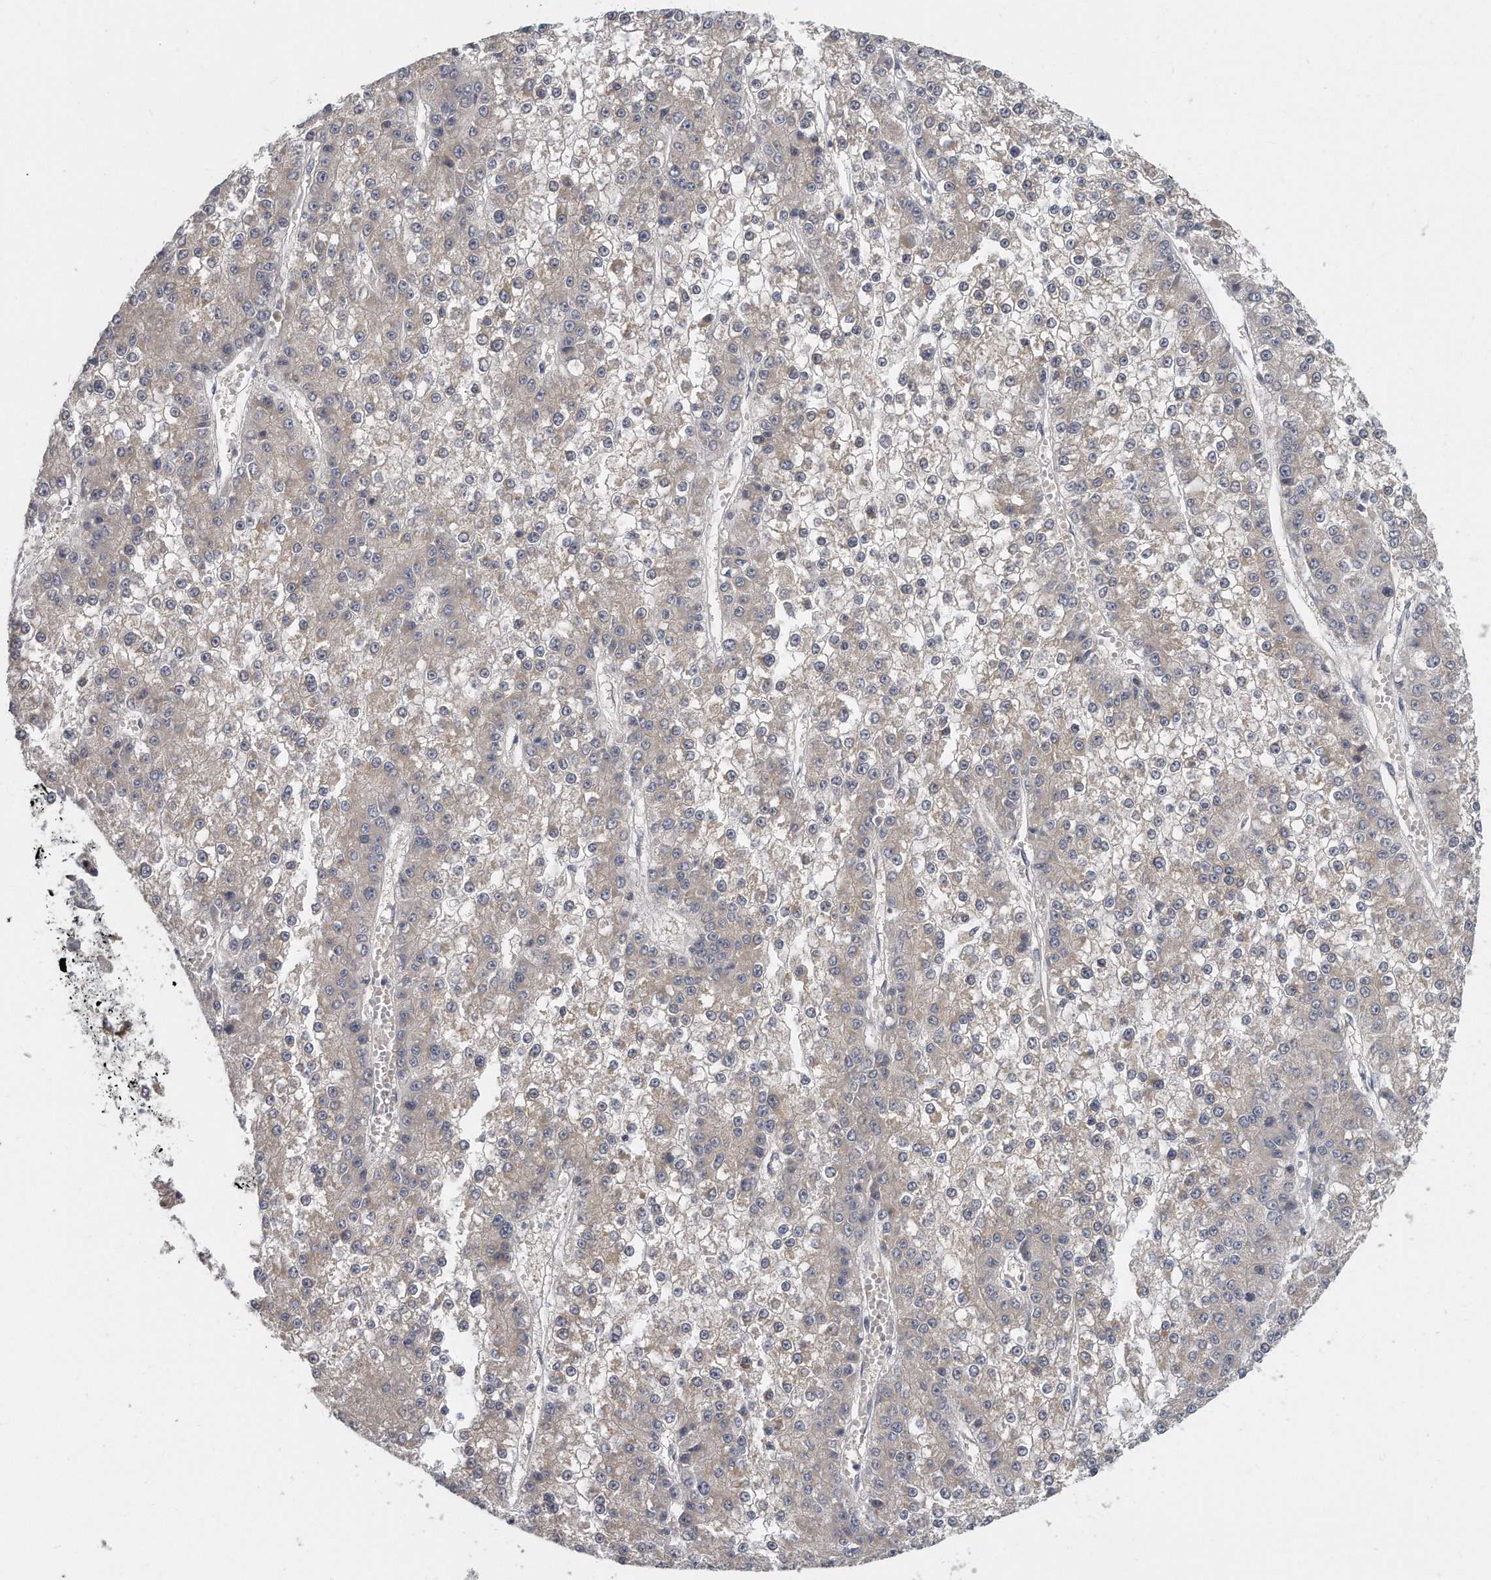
{"staining": {"intensity": "negative", "quantity": "none", "location": "none"}, "tissue": "liver cancer", "cell_type": "Tumor cells", "image_type": "cancer", "snomed": [{"axis": "morphology", "description": "Carcinoma, Hepatocellular, NOS"}, {"axis": "topography", "description": "Liver"}], "caption": "DAB (3,3'-diaminobenzidine) immunohistochemical staining of hepatocellular carcinoma (liver) exhibits no significant positivity in tumor cells. The staining is performed using DAB brown chromogen with nuclei counter-stained in using hematoxylin.", "gene": "PLEKHA6", "patient": {"sex": "female", "age": 73}}